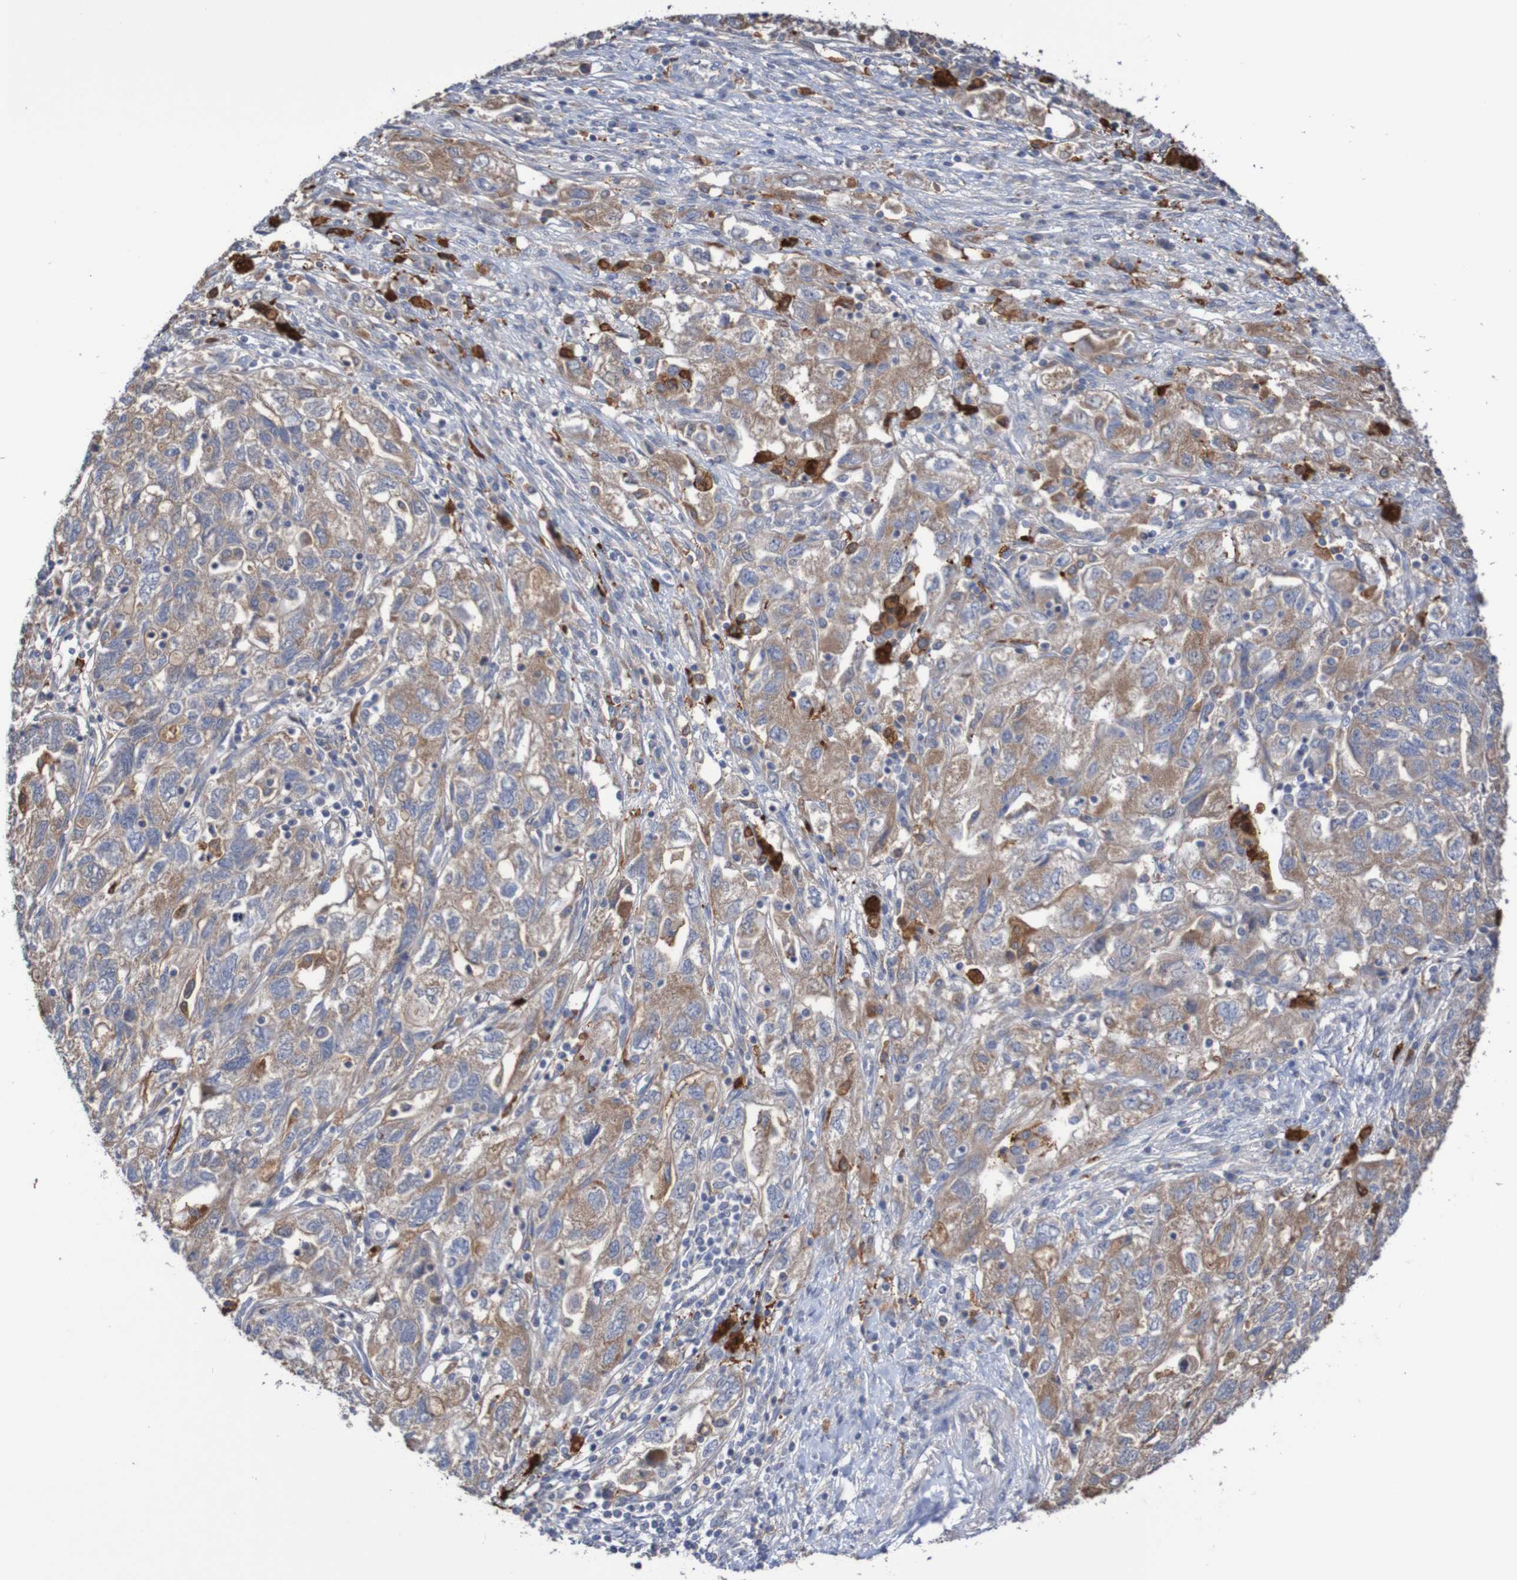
{"staining": {"intensity": "moderate", "quantity": ">75%", "location": "cytoplasmic/membranous"}, "tissue": "ovarian cancer", "cell_type": "Tumor cells", "image_type": "cancer", "snomed": [{"axis": "morphology", "description": "Carcinoma, NOS"}, {"axis": "morphology", "description": "Cystadenocarcinoma, serous, NOS"}, {"axis": "topography", "description": "Ovary"}], "caption": "Protein analysis of ovarian carcinoma tissue displays moderate cytoplasmic/membranous positivity in about >75% of tumor cells.", "gene": "PHYH", "patient": {"sex": "female", "age": 69}}